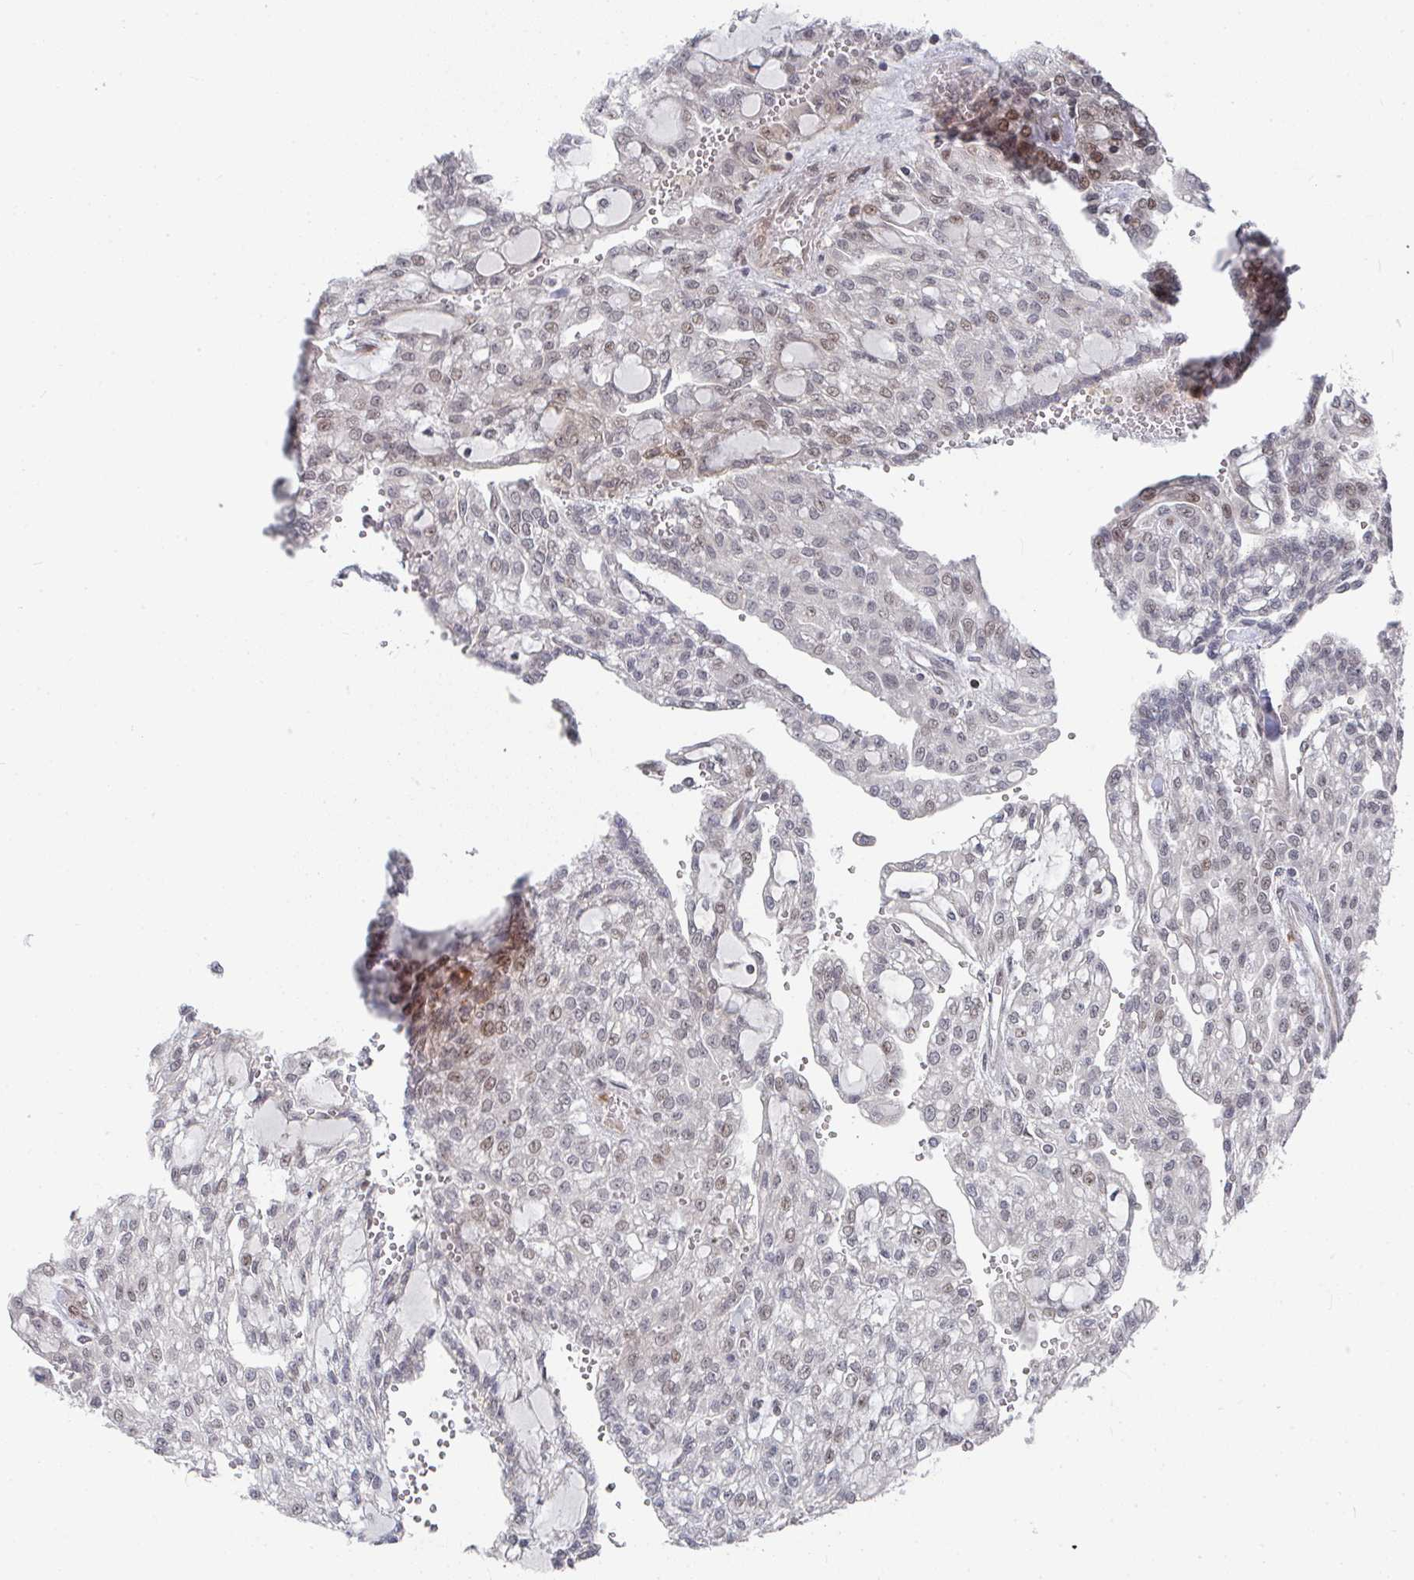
{"staining": {"intensity": "weak", "quantity": "25%-75%", "location": "nuclear"}, "tissue": "renal cancer", "cell_type": "Tumor cells", "image_type": "cancer", "snomed": [{"axis": "morphology", "description": "Adenocarcinoma, NOS"}, {"axis": "topography", "description": "Kidney"}], "caption": "Protein expression by IHC shows weak nuclear expression in approximately 25%-75% of tumor cells in adenocarcinoma (renal).", "gene": "RBBP5", "patient": {"sex": "male", "age": 63}}